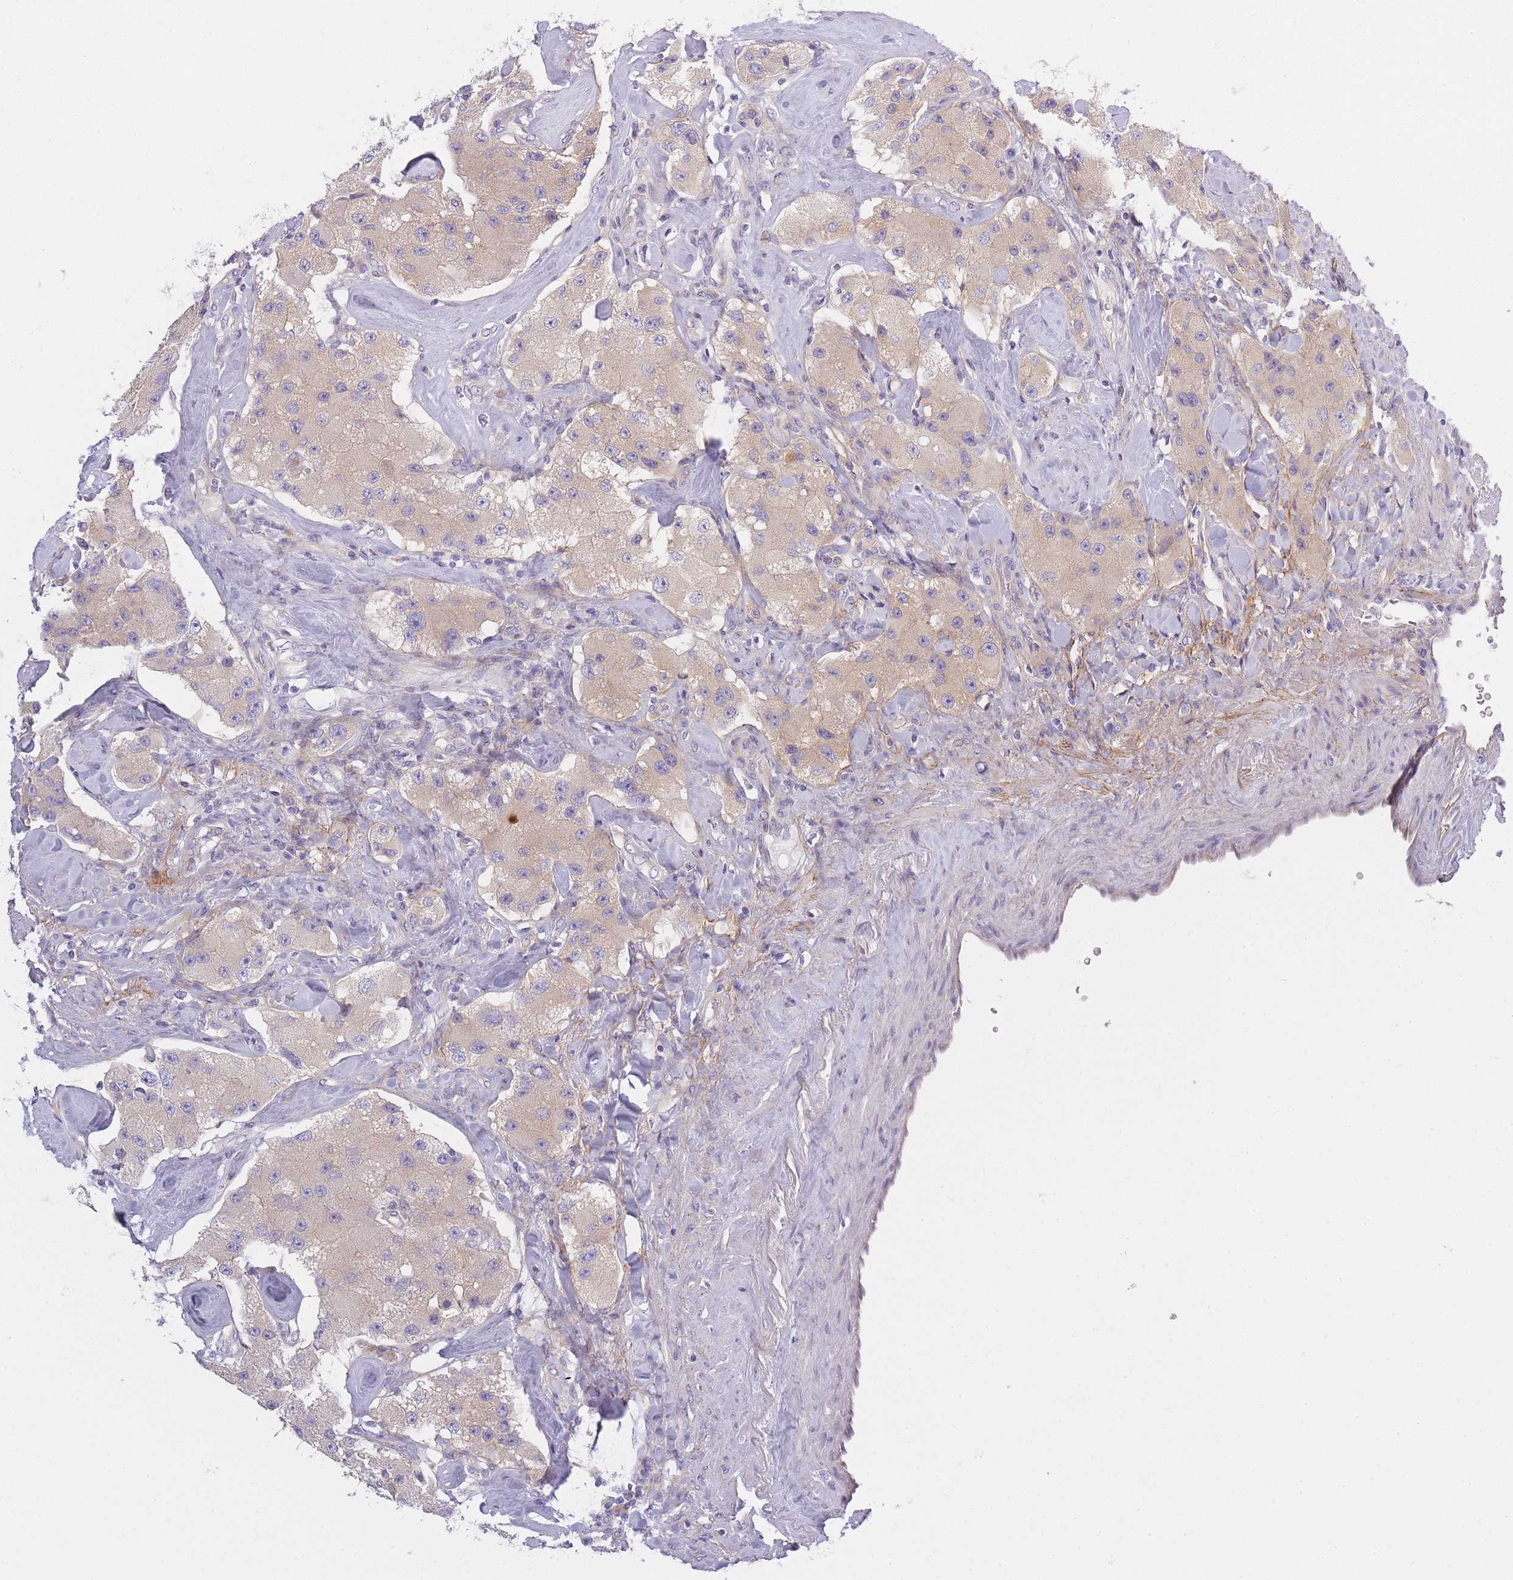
{"staining": {"intensity": "weak", "quantity": "<25%", "location": "cytoplasmic/membranous"}, "tissue": "carcinoid", "cell_type": "Tumor cells", "image_type": "cancer", "snomed": [{"axis": "morphology", "description": "Carcinoid, malignant, NOS"}, {"axis": "topography", "description": "Pancreas"}], "caption": "Immunohistochemical staining of carcinoid (malignant) reveals no significant expression in tumor cells. The staining is performed using DAB brown chromogen with nuclei counter-stained in using hematoxylin.", "gene": "AP3M2", "patient": {"sex": "male", "age": 41}}